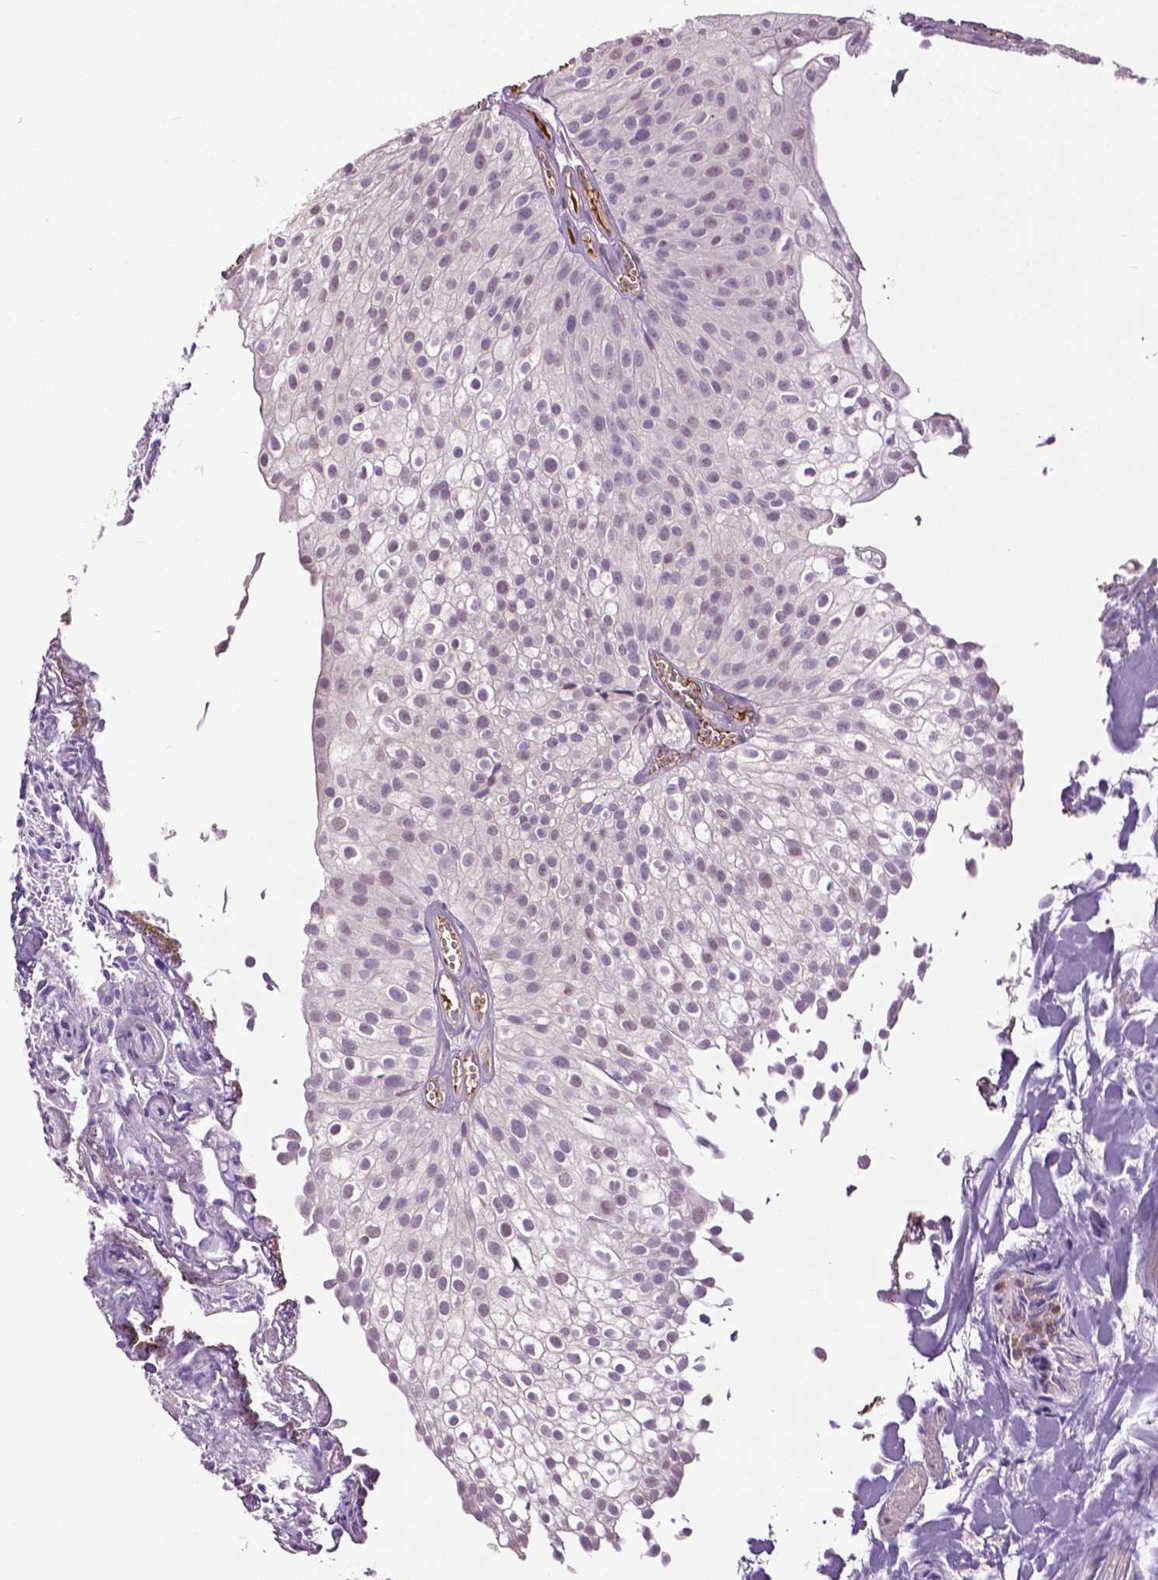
{"staining": {"intensity": "negative", "quantity": "none", "location": "none"}, "tissue": "urothelial cancer", "cell_type": "Tumor cells", "image_type": "cancer", "snomed": [{"axis": "morphology", "description": "Urothelial carcinoma, Low grade"}, {"axis": "topography", "description": "Urinary bladder"}], "caption": "Histopathology image shows no protein positivity in tumor cells of urothelial carcinoma (low-grade) tissue.", "gene": "PTPN5", "patient": {"sex": "male", "age": 70}}